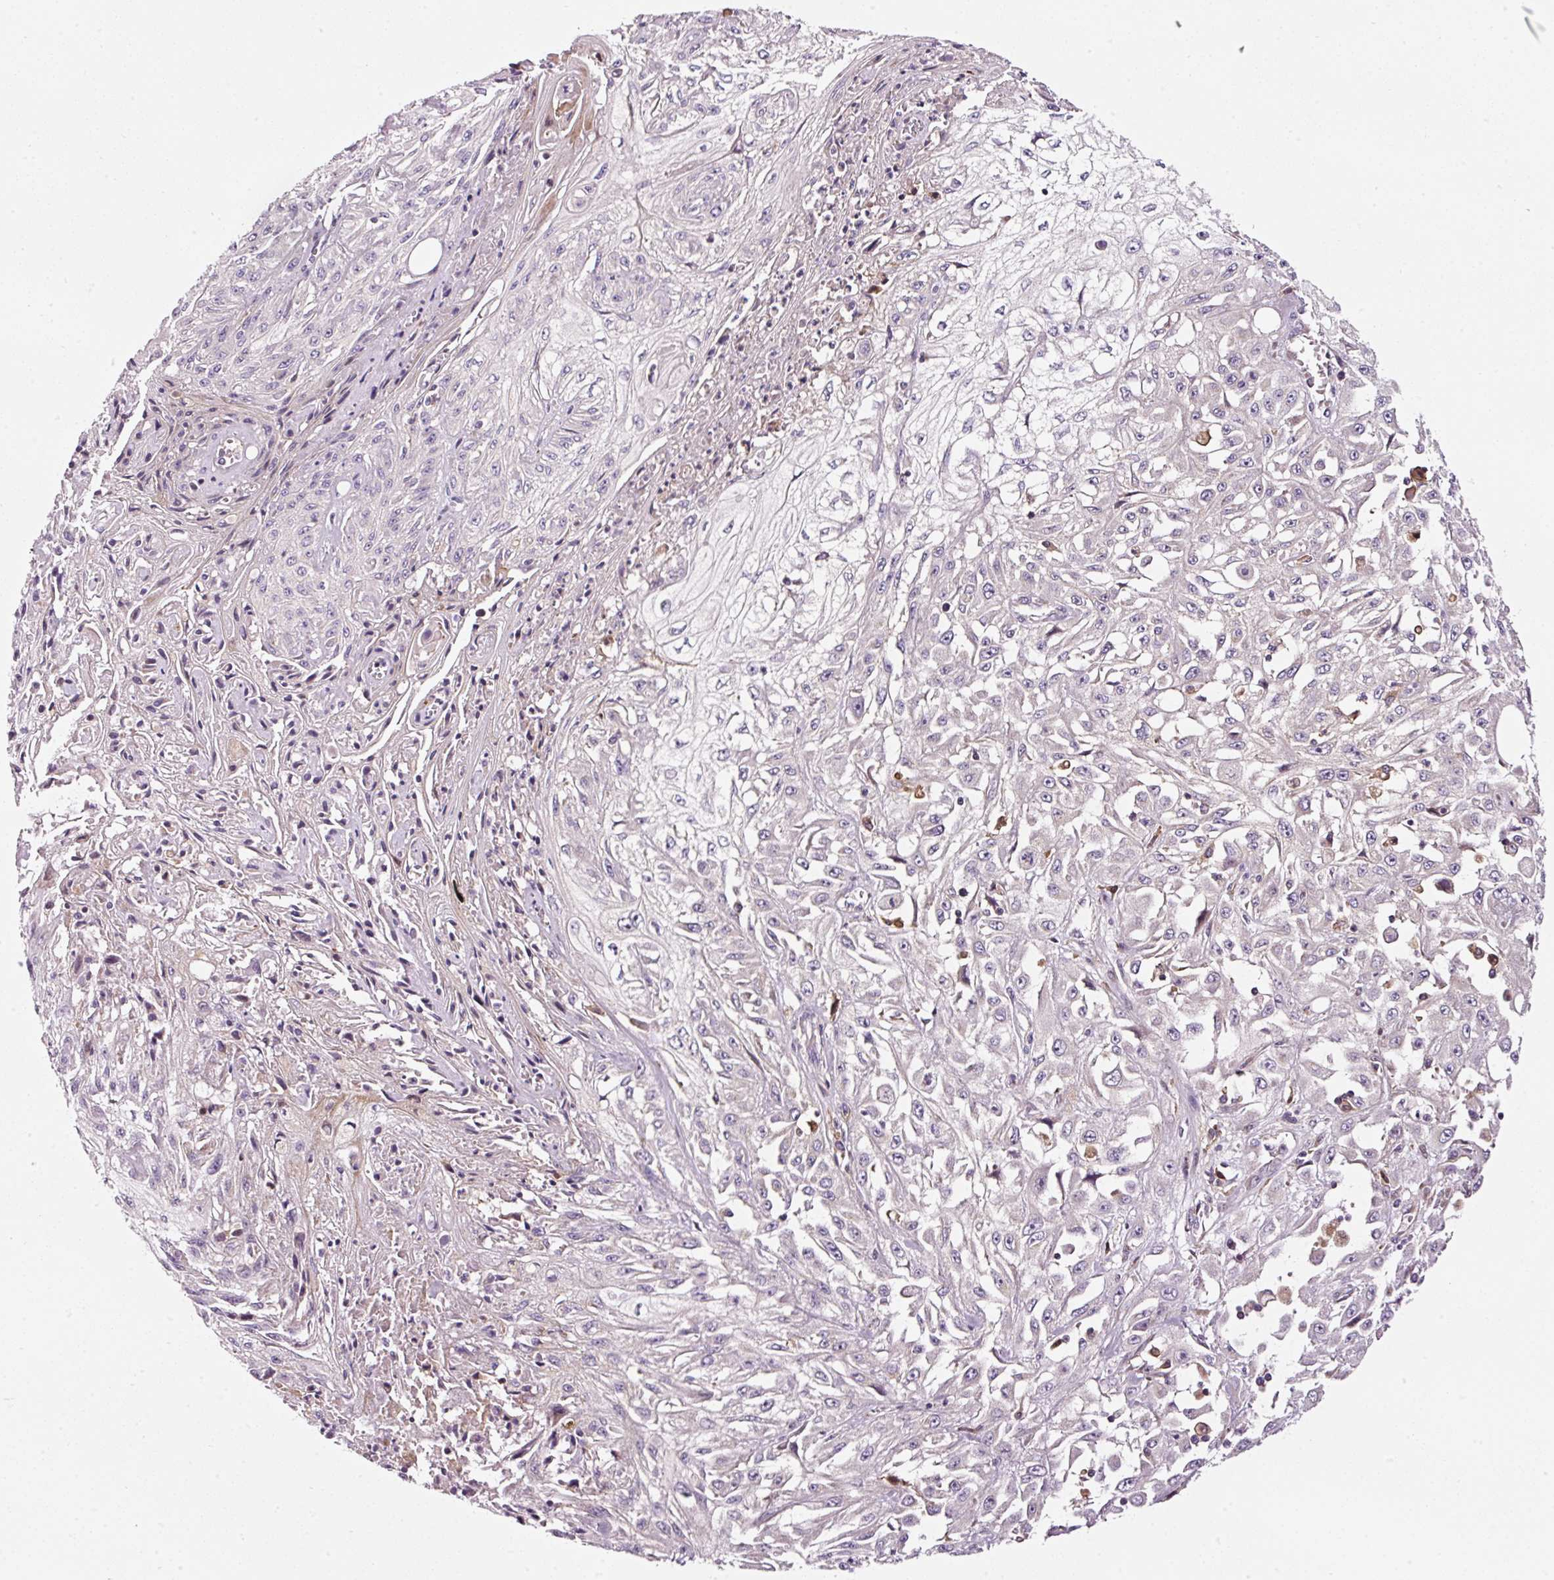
{"staining": {"intensity": "negative", "quantity": "none", "location": "none"}, "tissue": "skin cancer", "cell_type": "Tumor cells", "image_type": "cancer", "snomed": [{"axis": "morphology", "description": "Squamous cell carcinoma, NOS"}, {"axis": "morphology", "description": "Squamous cell carcinoma, metastatic, NOS"}, {"axis": "topography", "description": "Skin"}, {"axis": "topography", "description": "Lymph node"}], "caption": "Immunohistochemistry micrograph of neoplastic tissue: skin cancer stained with DAB exhibits no significant protein staining in tumor cells.", "gene": "NAPA", "patient": {"sex": "male", "age": 75}}